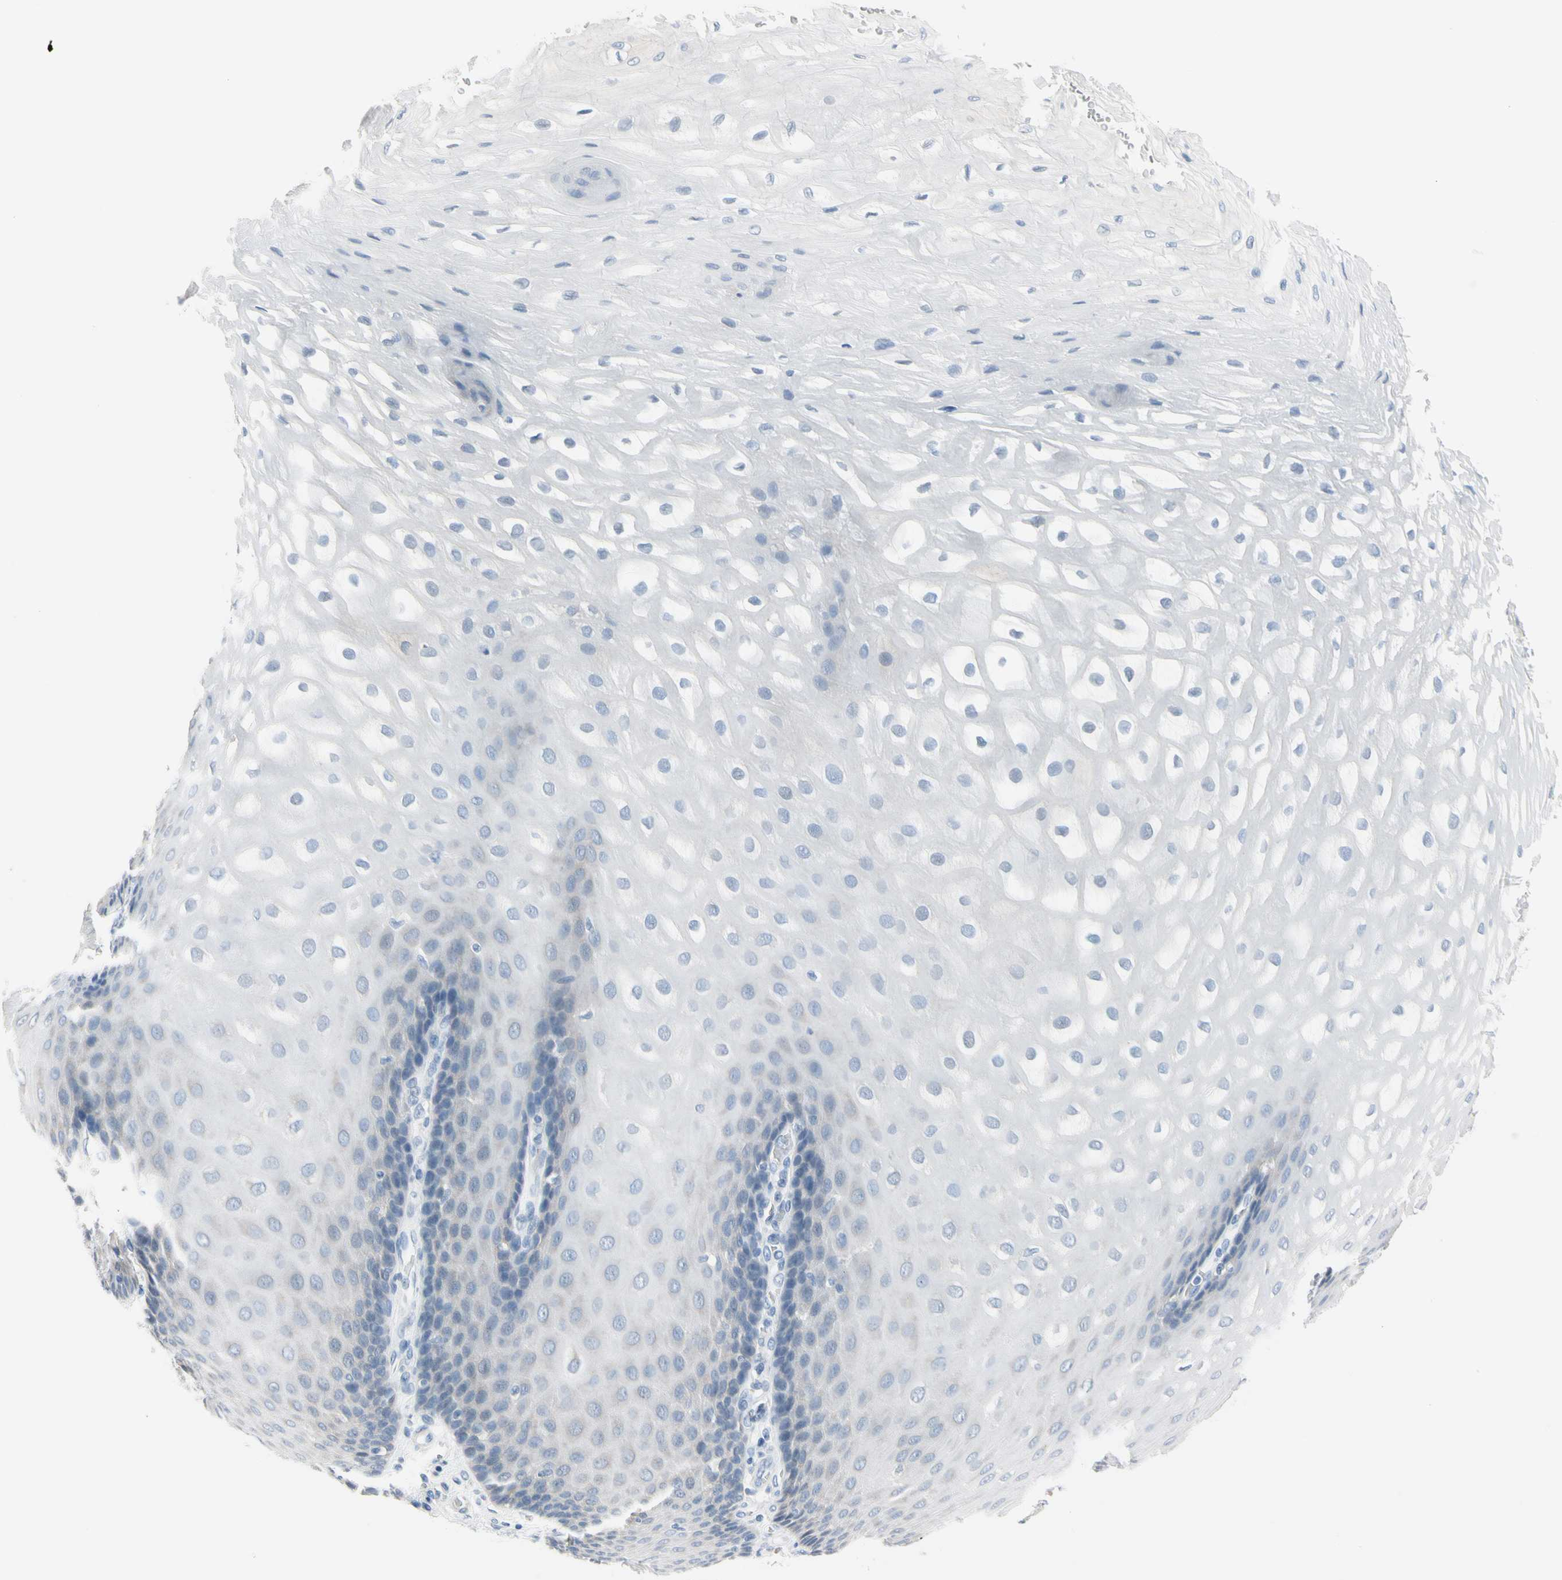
{"staining": {"intensity": "negative", "quantity": "none", "location": "none"}, "tissue": "esophagus", "cell_type": "Squamous epithelial cells", "image_type": "normal", "snomed": [{"axis": "morphology", "description": "Normal tissue, NOS"}, {"axis": "morphology", "description": "Adenocarcinoma, NOS"}, {"axis": "topography", "description": "Esophagus"}, {"axis": "topography", "description": "Stomach"}], "caption": "A high-resolution micrograph shows immunohistochemistry (IHC) staining of normal esophagus, which shows no significant expression in squamous epithelial cells. (Brightfield microscopy of DAB (3,3'-diaminobenzidine) immunohistochemistry at high magnification).", "gene": "MARK1", "patient": {"sex": "male", "age": 62}}